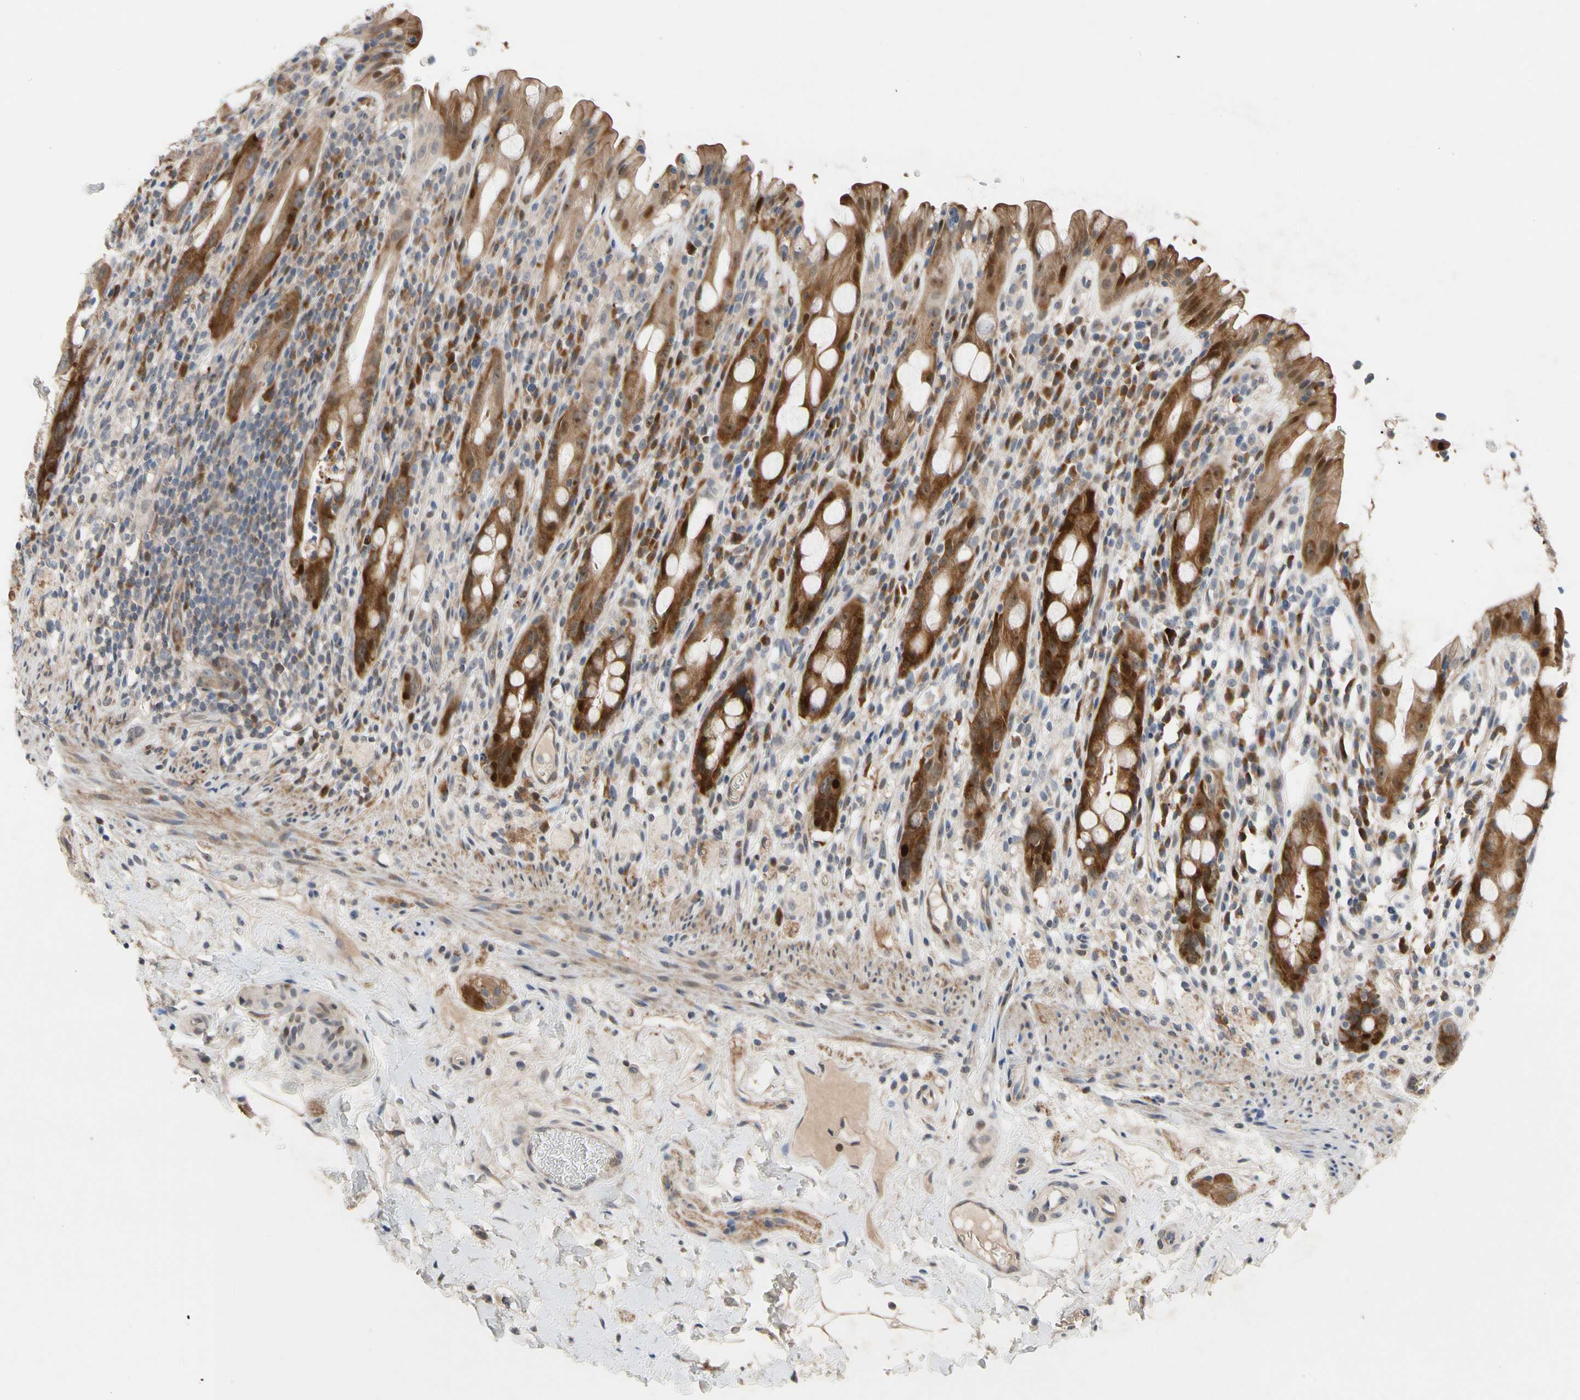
{"staining": {"intensity": "strong", "quantity": ">75%", "location": "cytoplasmic/membranous,nuclear"}, "tissue": "rectum", "cell_type": "Glandular cells", "image_type": "normal", "snomed": [{"axis": "morphology", "description": "Normal tissue, NOS"}, {"axis": "topography", "description": "Rectum"}], "caption": "Immunohistochemical staining of unremarkable rectum exhibits strong cytoplasmic/membranous,nuclear protein expression in about >75% of glandular cells.", "gene": "HMGCR", "patient": {"sex": "male", "age": 44}}